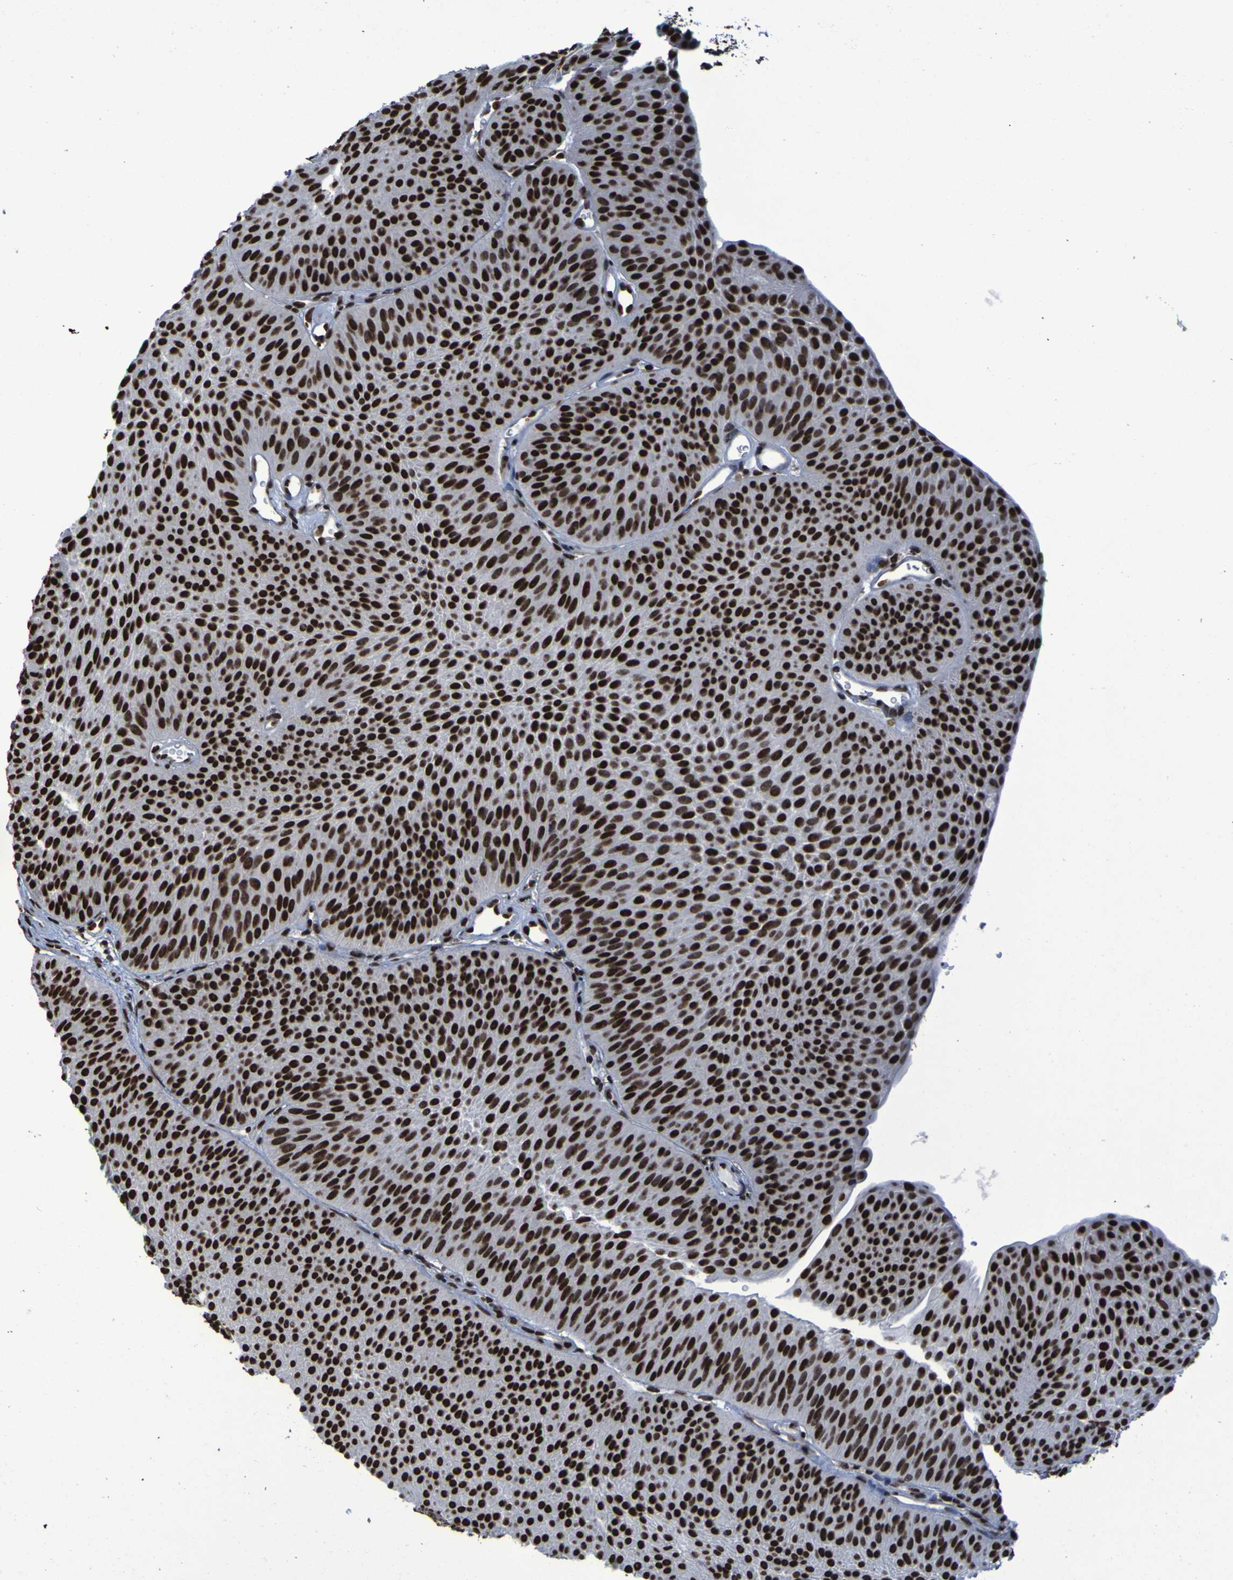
{"staining": {"intensity": "strong", "quantity": ">75%", "location": "nuclear"}, "tissue": "urothelial cancer", "cell_type": "Tumor cells", "image_type": "cancer", "snomed": [{"axis": "morphology", "description": "Urothelial carcinoma, Low grade"}, {"axis": "topography", "description": "Urinary bladder"}], "caption": "Immunohistochemistry (IHC) of urothelial cancer shows high levels of strong nuclear staining in about >75% of tumor cells.", "gene": "HNRNPR", "patient": {"sex": "female", "age": 60}}